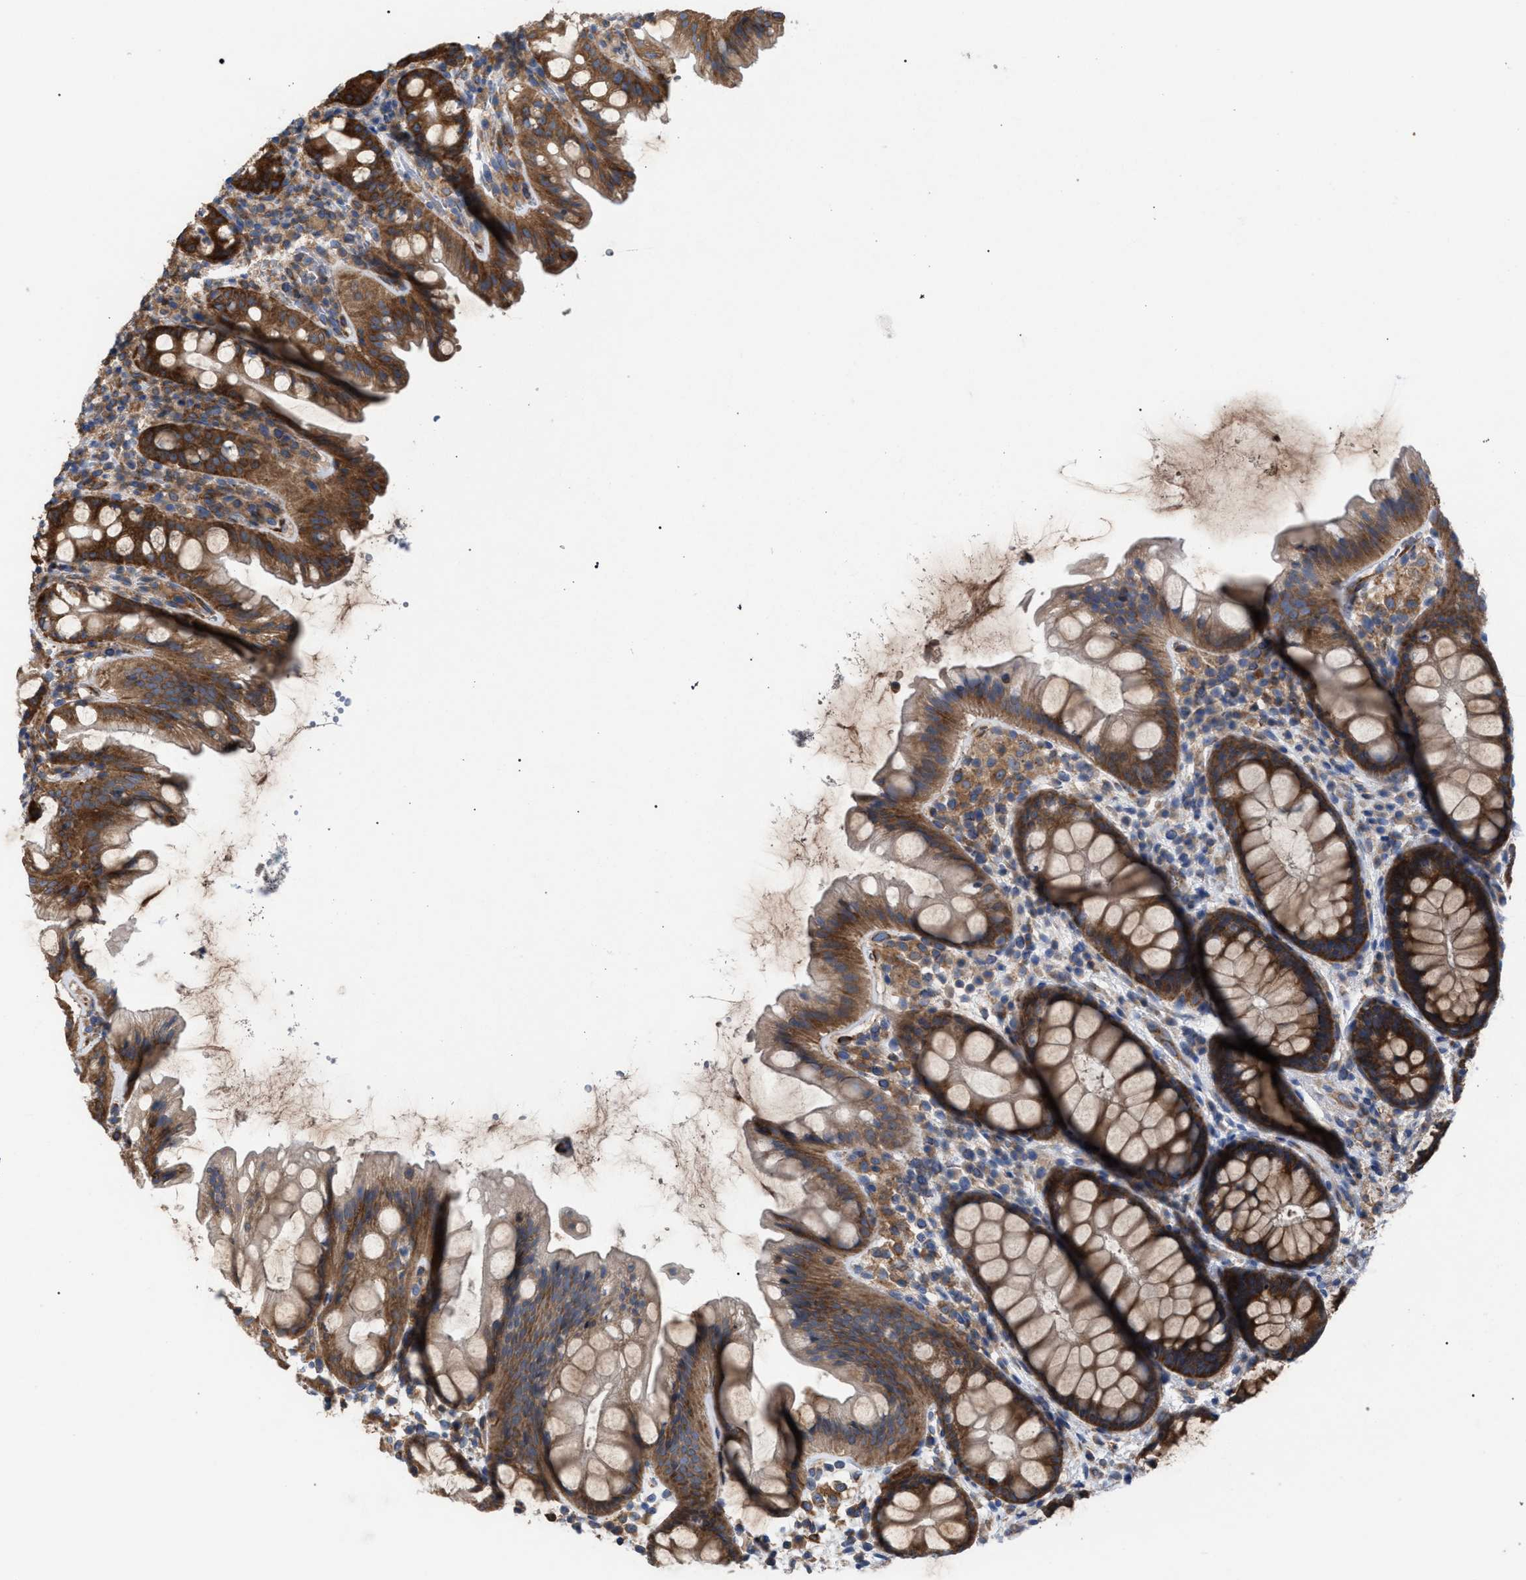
{"staining": {"intensity": "strong", "quantity": ">75%", "location": "cytoplasmic/membranous"}, "tissue": "rectum", "cell_type": "Glandular cells", "image_type": "normal", "snomed": [{"axis": "morphology", "description": "Normal tissue, NOS"}, {"axis": "topography", "description": "Rectum"}], "caption": "Protein expression analysis of unremarkable human rectum reveals strong cytoplasmic/membranous positivity in approximately >75% of glandular cells.", "gene": "CDR2L", "patient": {"sex": "female", "age": 65}}